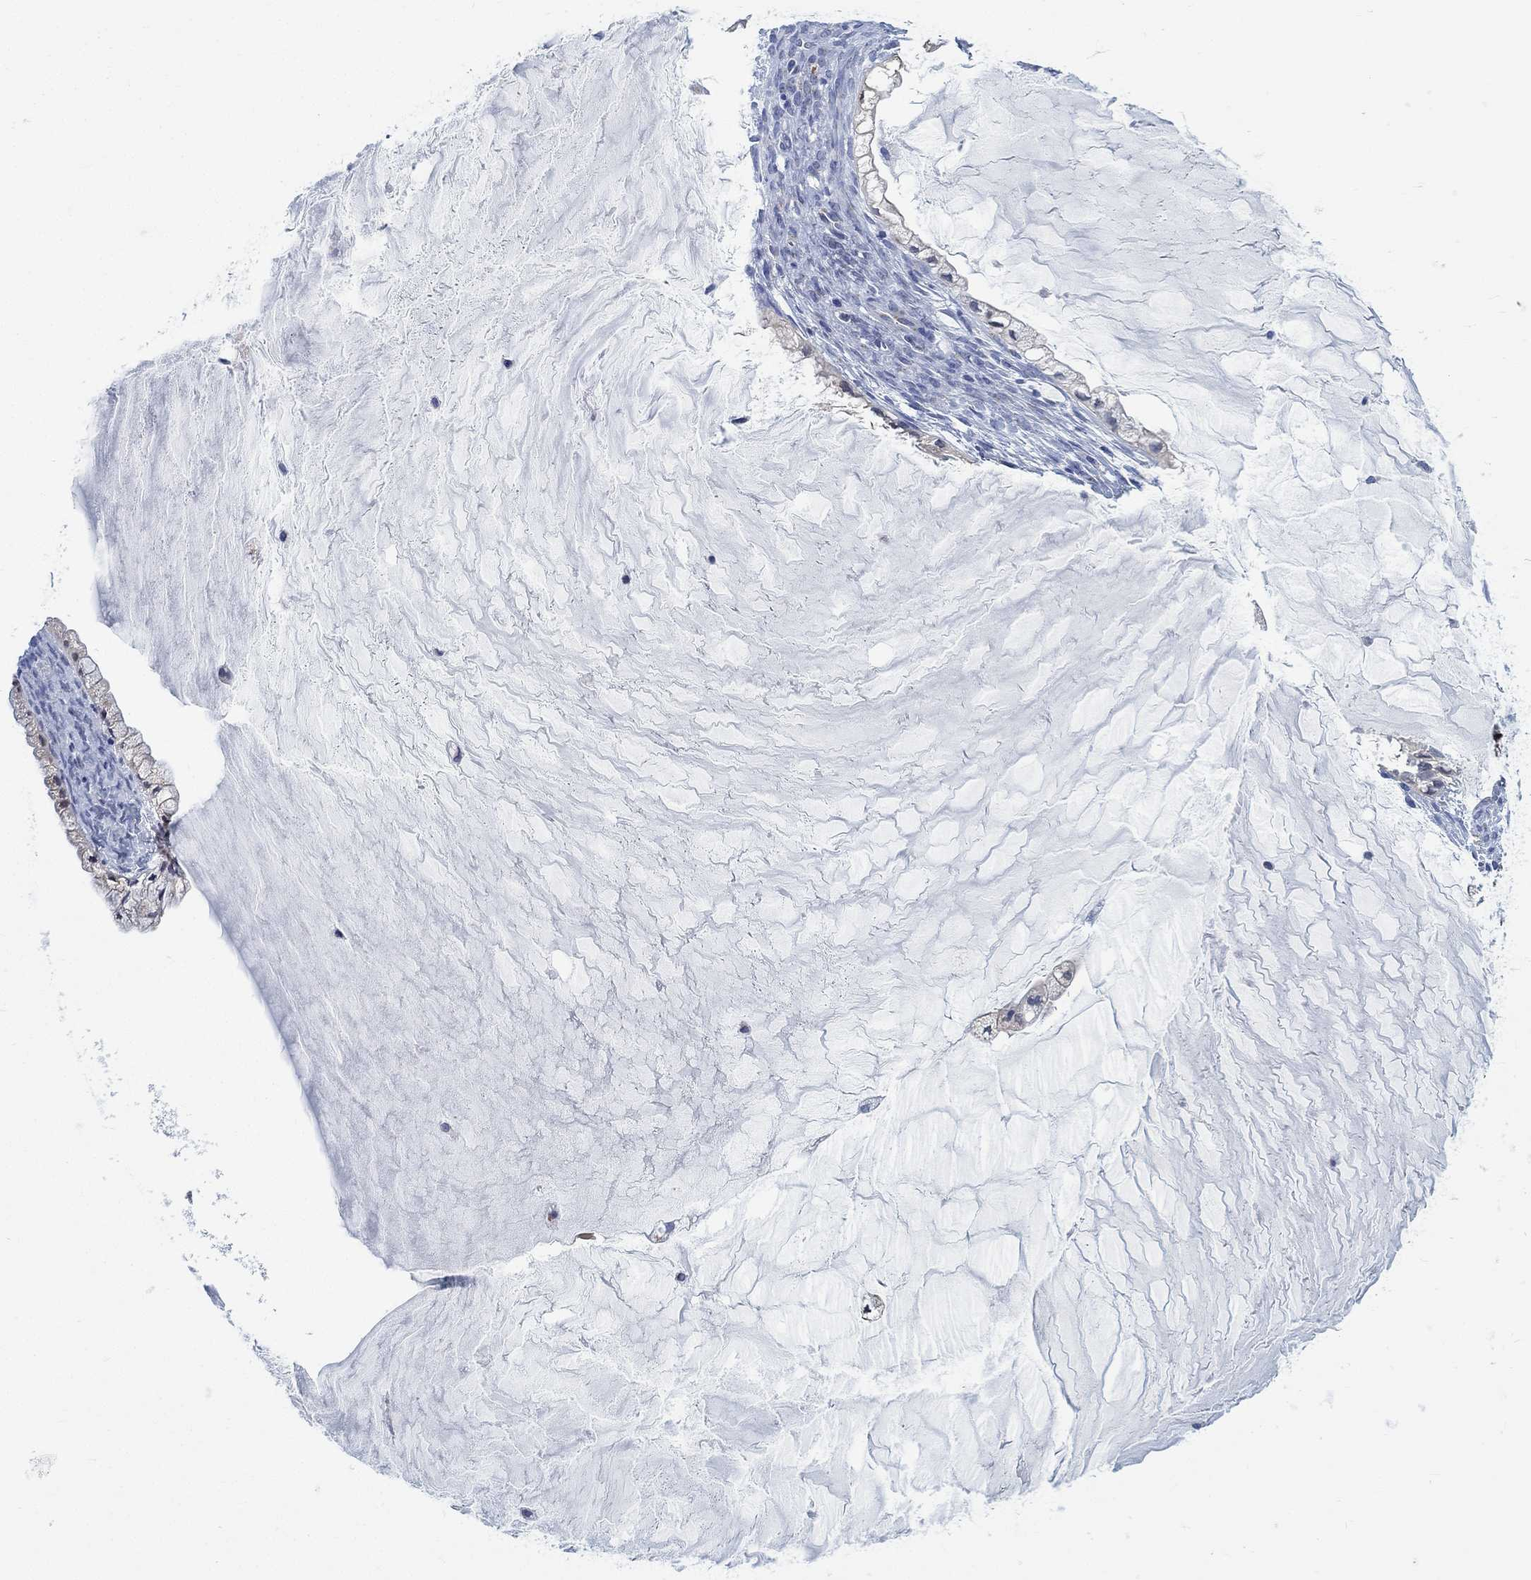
{"staining": {"intensity": "negative", "quantity": "none", "location": "none"}, "tissue": "ovarian cancer", "cell_type": "Tumor cells", "image_type": "cancer", "snomed": [{"axis": "morphology", "description": "Cystadenocarcinoma, mucinous, NOS"}, {"axis": "topography", "description": "Ovary"}], "caption": "A photomicrograph of ovarian mucinous cystadenocarcinoma stained for a protein demonstrates no brown staining in tumor cells.", "gene": "TEKT4", "patient": {"sex": "female", "age": 57}}